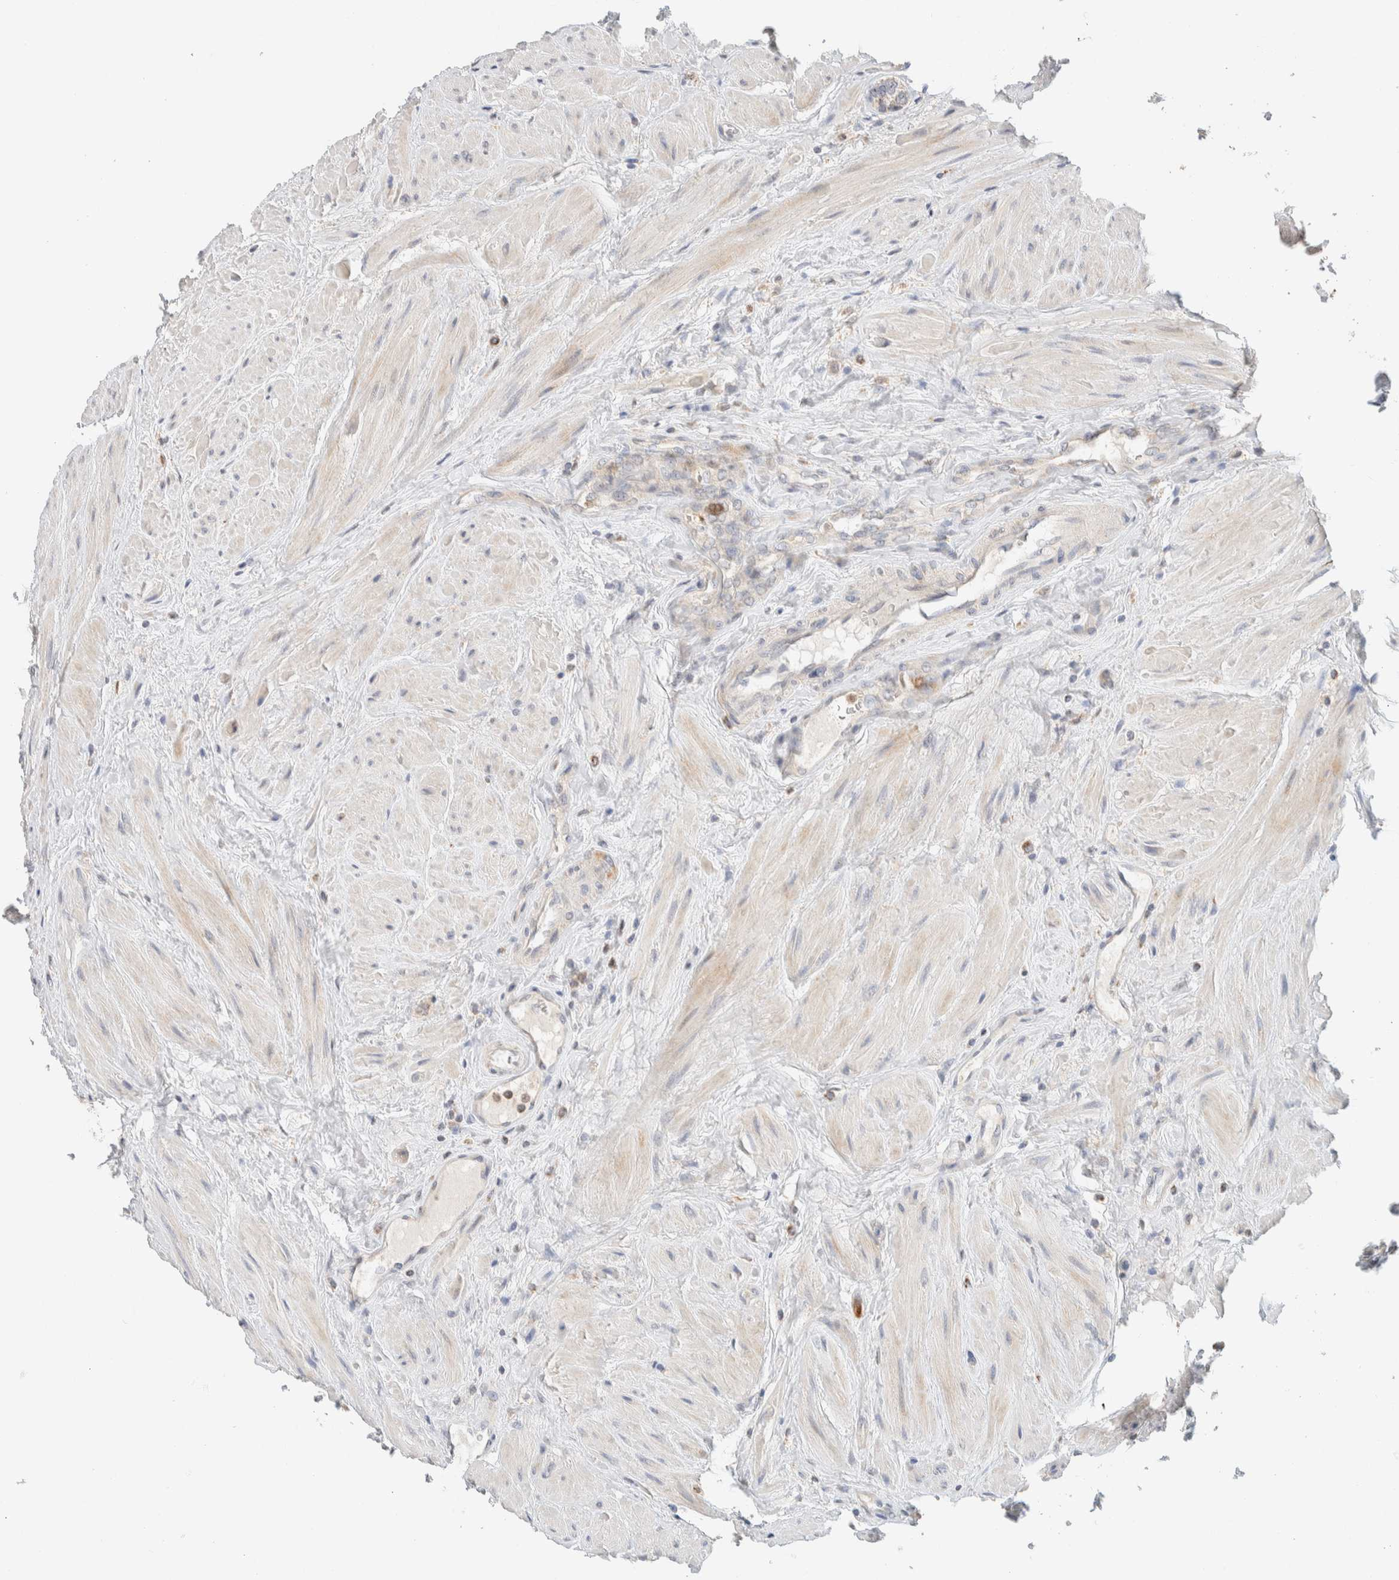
{"staining": {"intensity": "weak", "quantity": "25%-75%", "location": "cytoplasmic/membranous"}, "tissue": "prostate cancer", "cell_type": "Tumor cells", "image_type": "cancer", "snomed": [{"axis": "morphology", "description": "Adenocarcinoma, High grade"}, {"axis": "topography", "description": "Prostate"}], "caption": "Tumor cells reveal low levels of weak cytoplasmic/membranous positivity in approximately 25%-75% of cells in human prostate cancer (high-grade adenocarcinoma).", "gene": "HDHD3", "patient": {"sex": "male", "age": 61}}